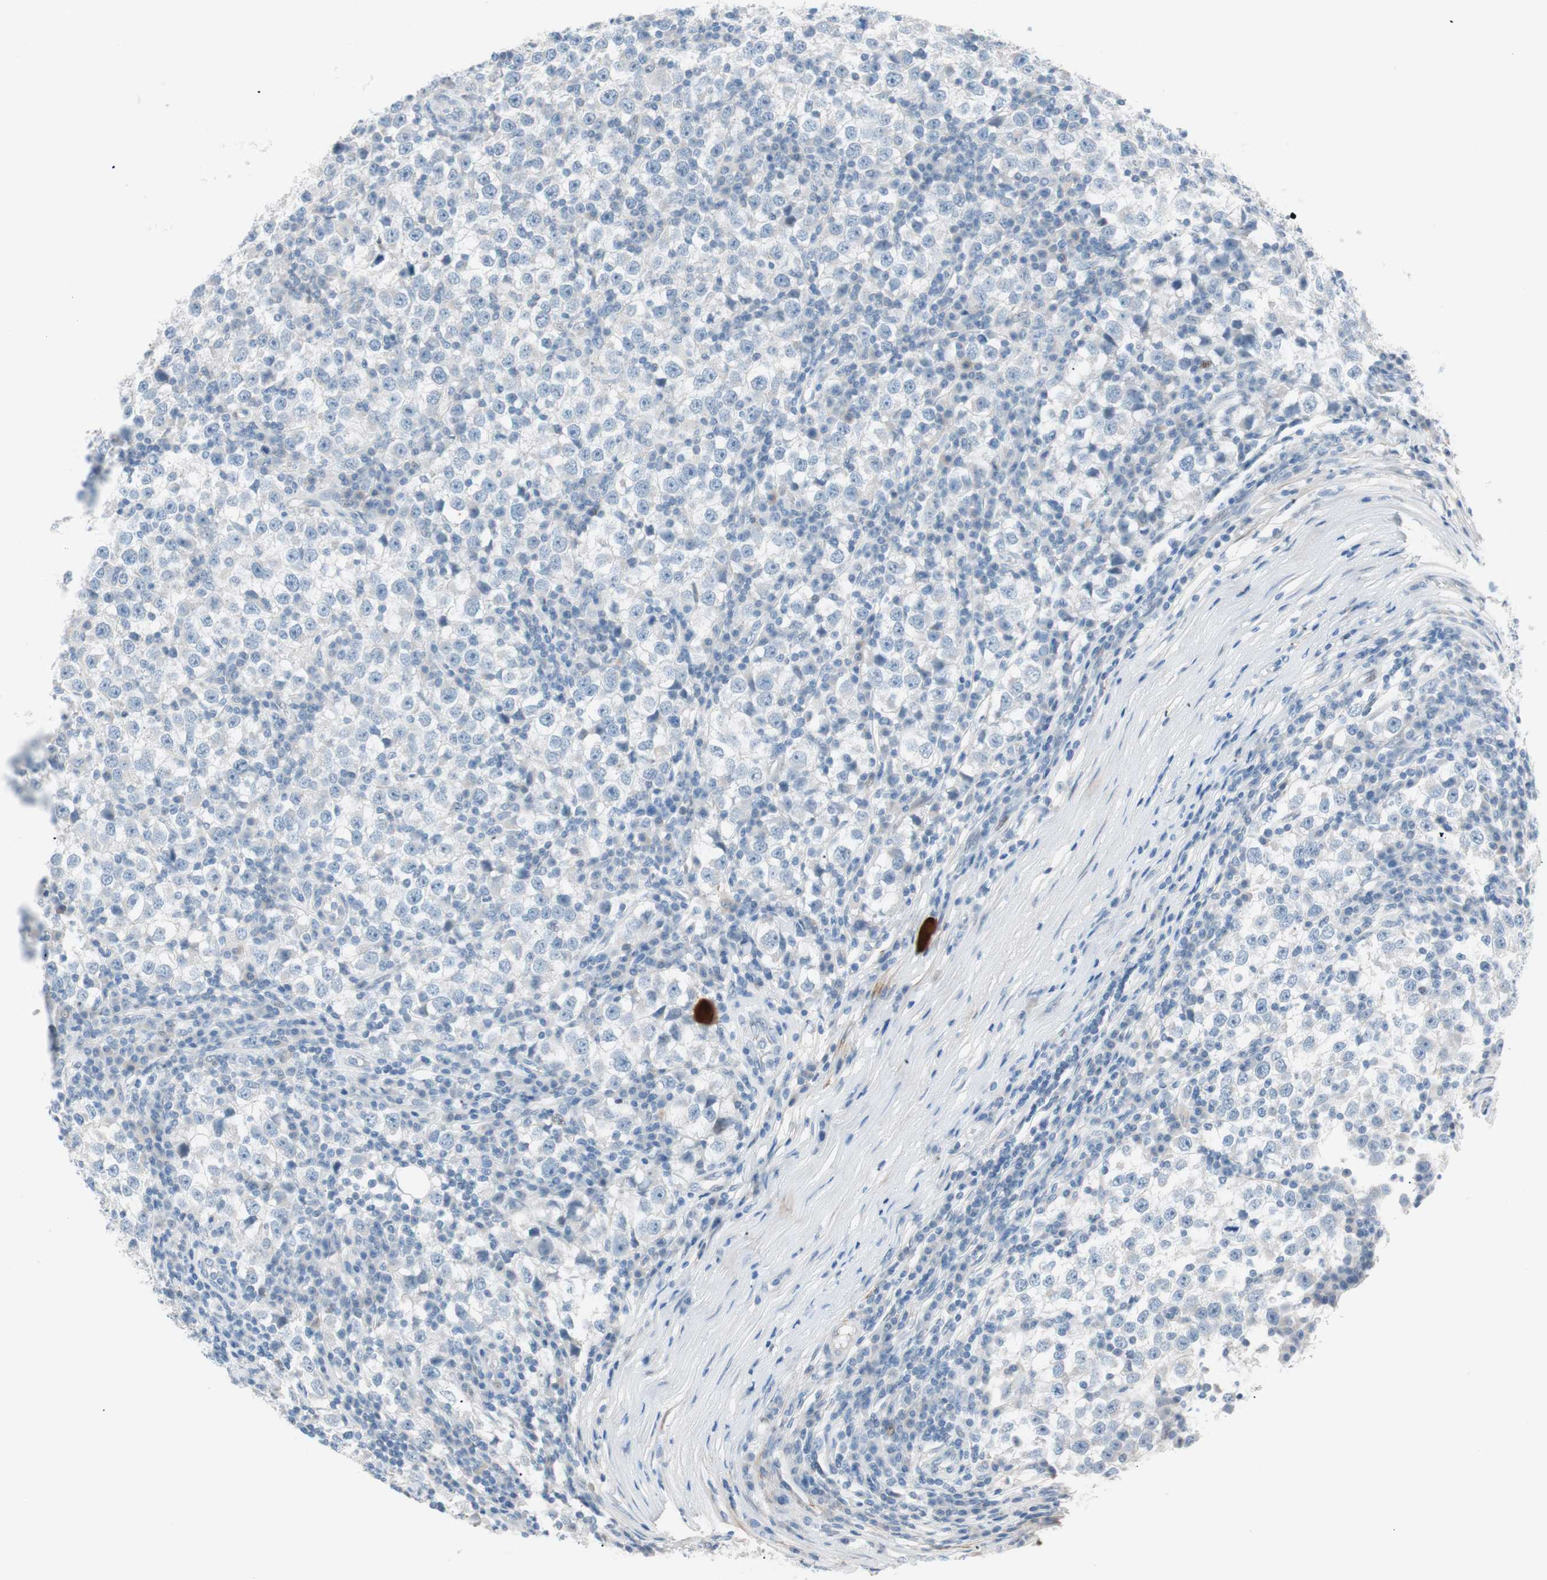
{"staining": {"intensity": "negative", "quantity": "none", "location": "none"}, "tissue": "testis cancer", "cell_type": "Tumor cells", "image_type": "cancer", "snomed": [{"axis": "morphology", "description": "Seminoma, NOS"}, {"axis": "topography", "description": "Testis"}], "caption": "IHC histopathology image of human testis cancer (seminoma) stained for a protein (brown), which demonstrates no staining in tumor cells.", "gene": "FOSL1", "patient": {"sex": "male", "age": 65}}